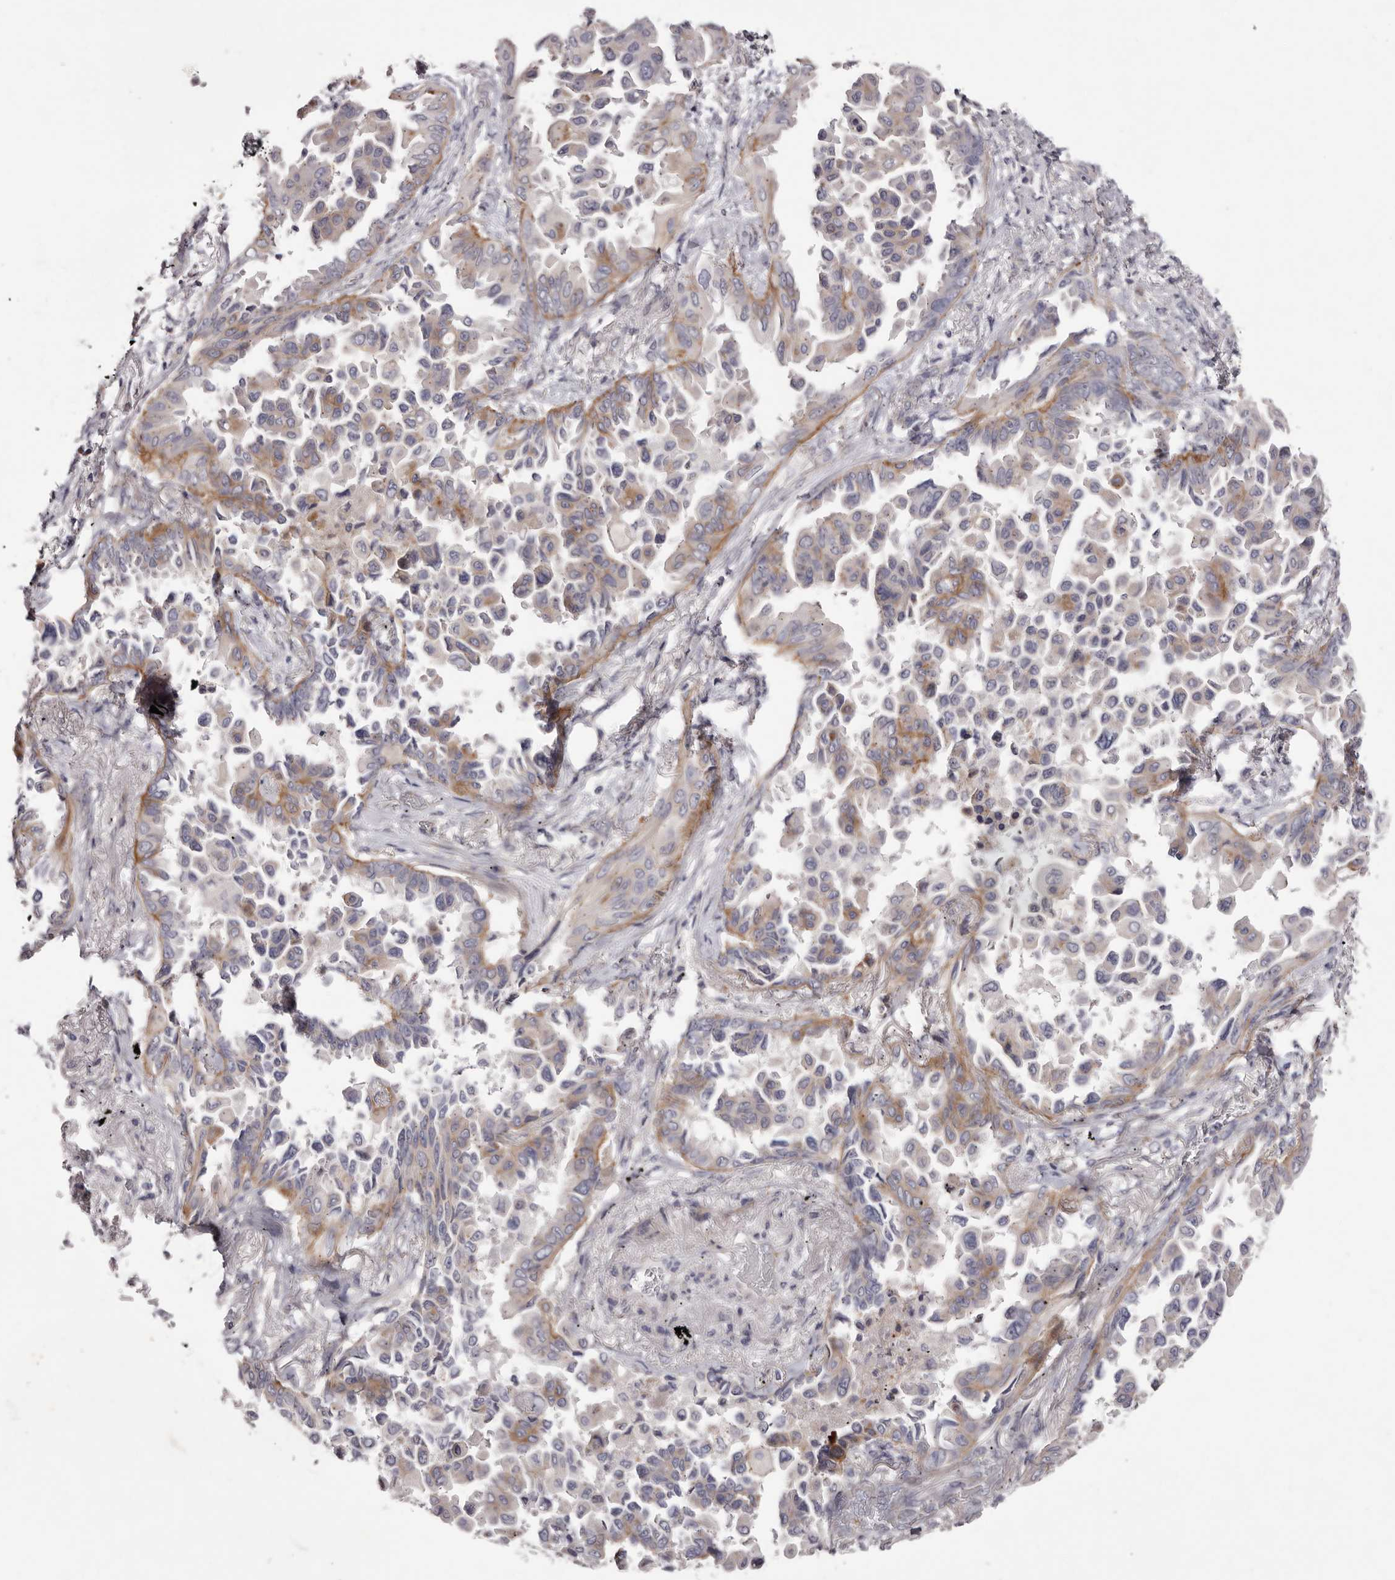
{"staining": {"intensity": "moderate", "quantity": "25%-75%", "location": "cytoplasmic/membranous"}, "tissue": "lung cancer", "cell_type": "Tumor cells", "image_type": "cancer", "snomed": [{"axis": "morphology", "description": "Adenocarcinoma, NOS"}, {"axis": "topography", "description": "Lung"}], "caption": "Lung cancer tissue exhibits moderate cytoplasmic/membranous staining in about 25%-75% of tumor cells, visualized by immunohistochemistry.", "gene": "PEG10", "patient": {"sex": "female", "age": 67}}